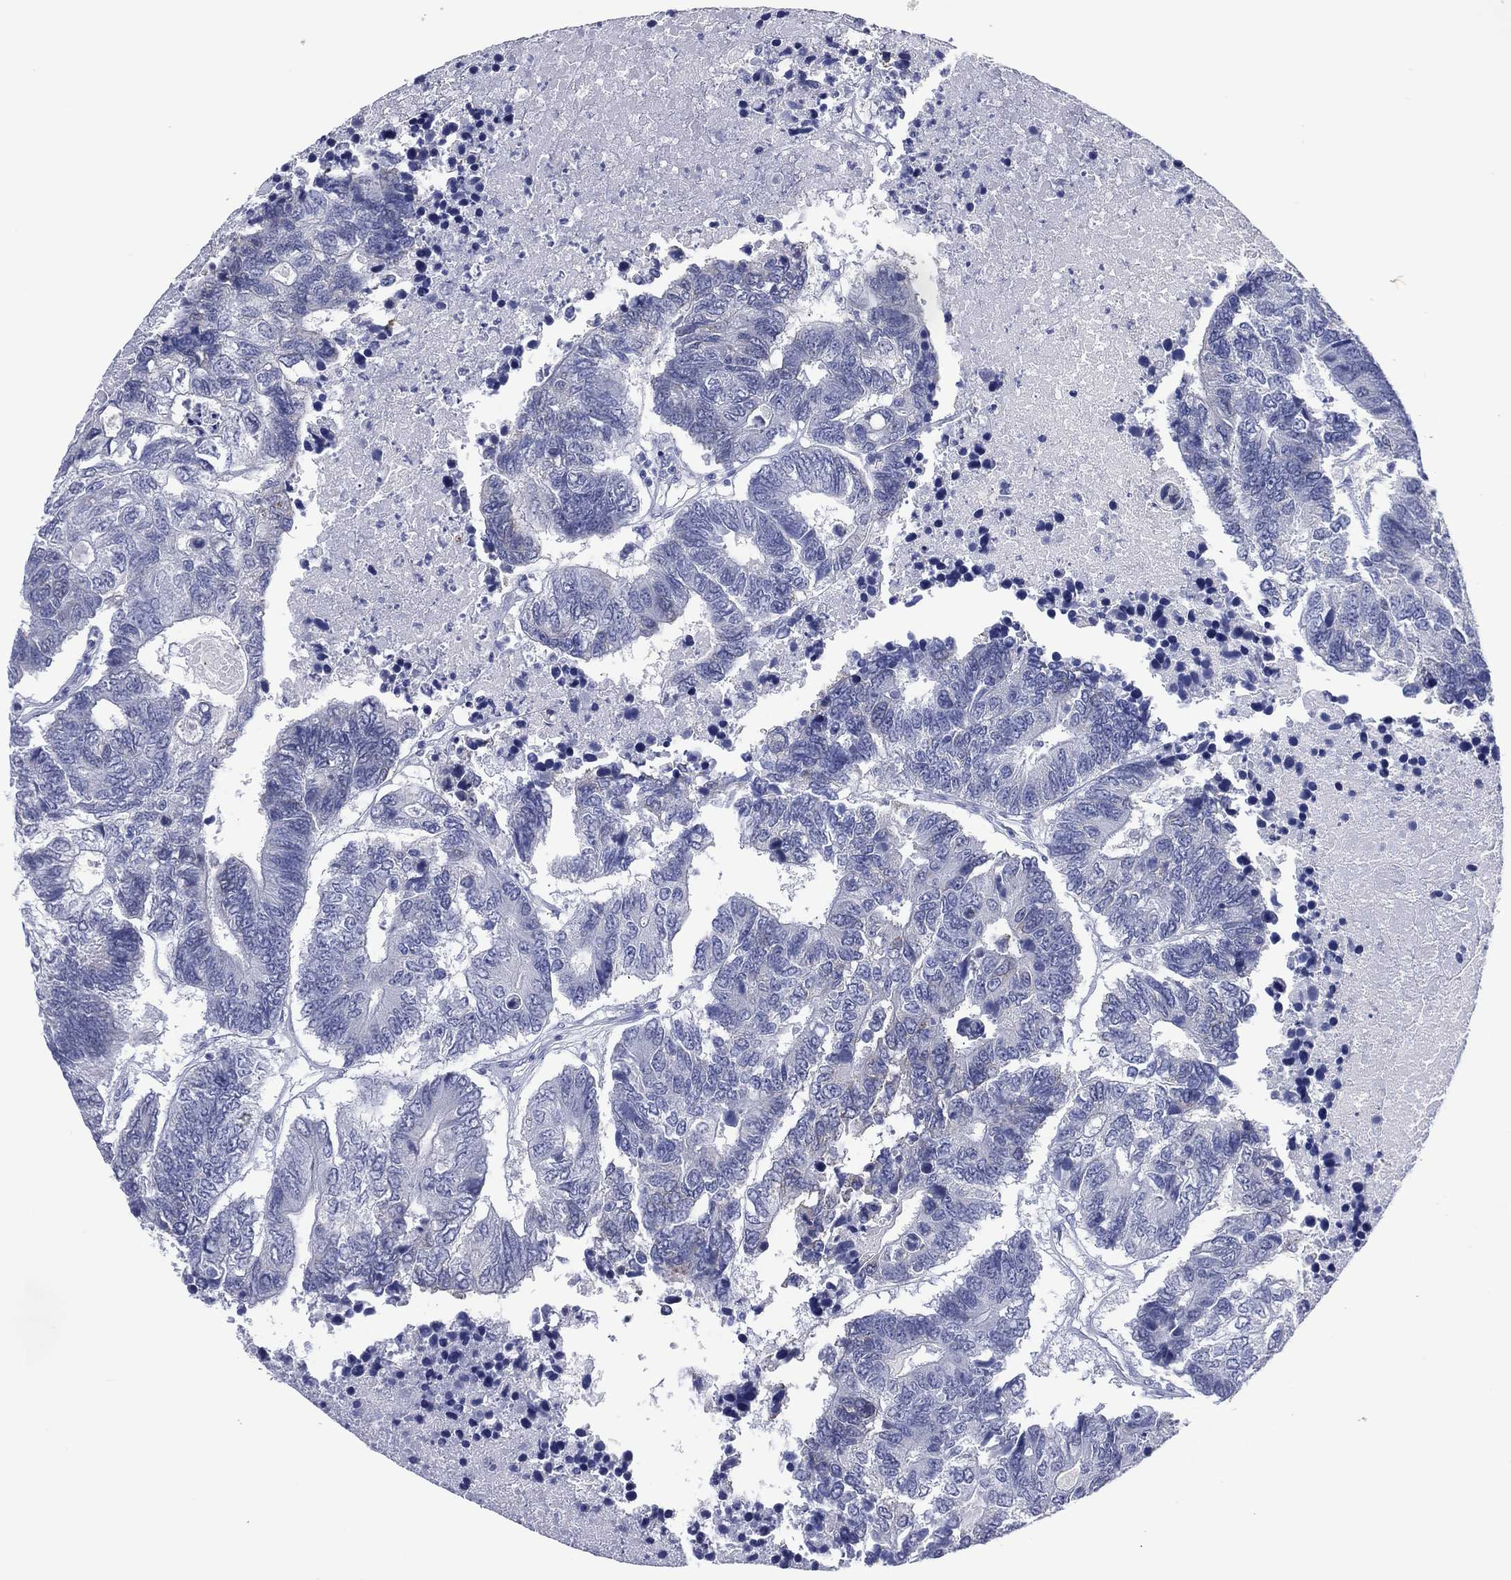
{"staining": {"intensity": "negative", "quantity": "none", "location": "none"}, "tissue": "colorectal cancer", "cell_type": "Tumor cells", "image_type": "cancer", "snomed": [{"axis": "morphology", "description": "Adenocarcinoma, NOS"}, {"axis": "topography", "description": "Colon"}], "caption": "DAB immunohistochemical staining of adenocarcinoma (colorectal) displays no significant positivity in tumor cells. (Stains: DAB immunohistochemistry (IHC) with hematoxylin counter stain, Microscopy: brightfield microscopy at high magnification).", "gene": "UTF1", "patient": {"sex": "female", "age": 48}}